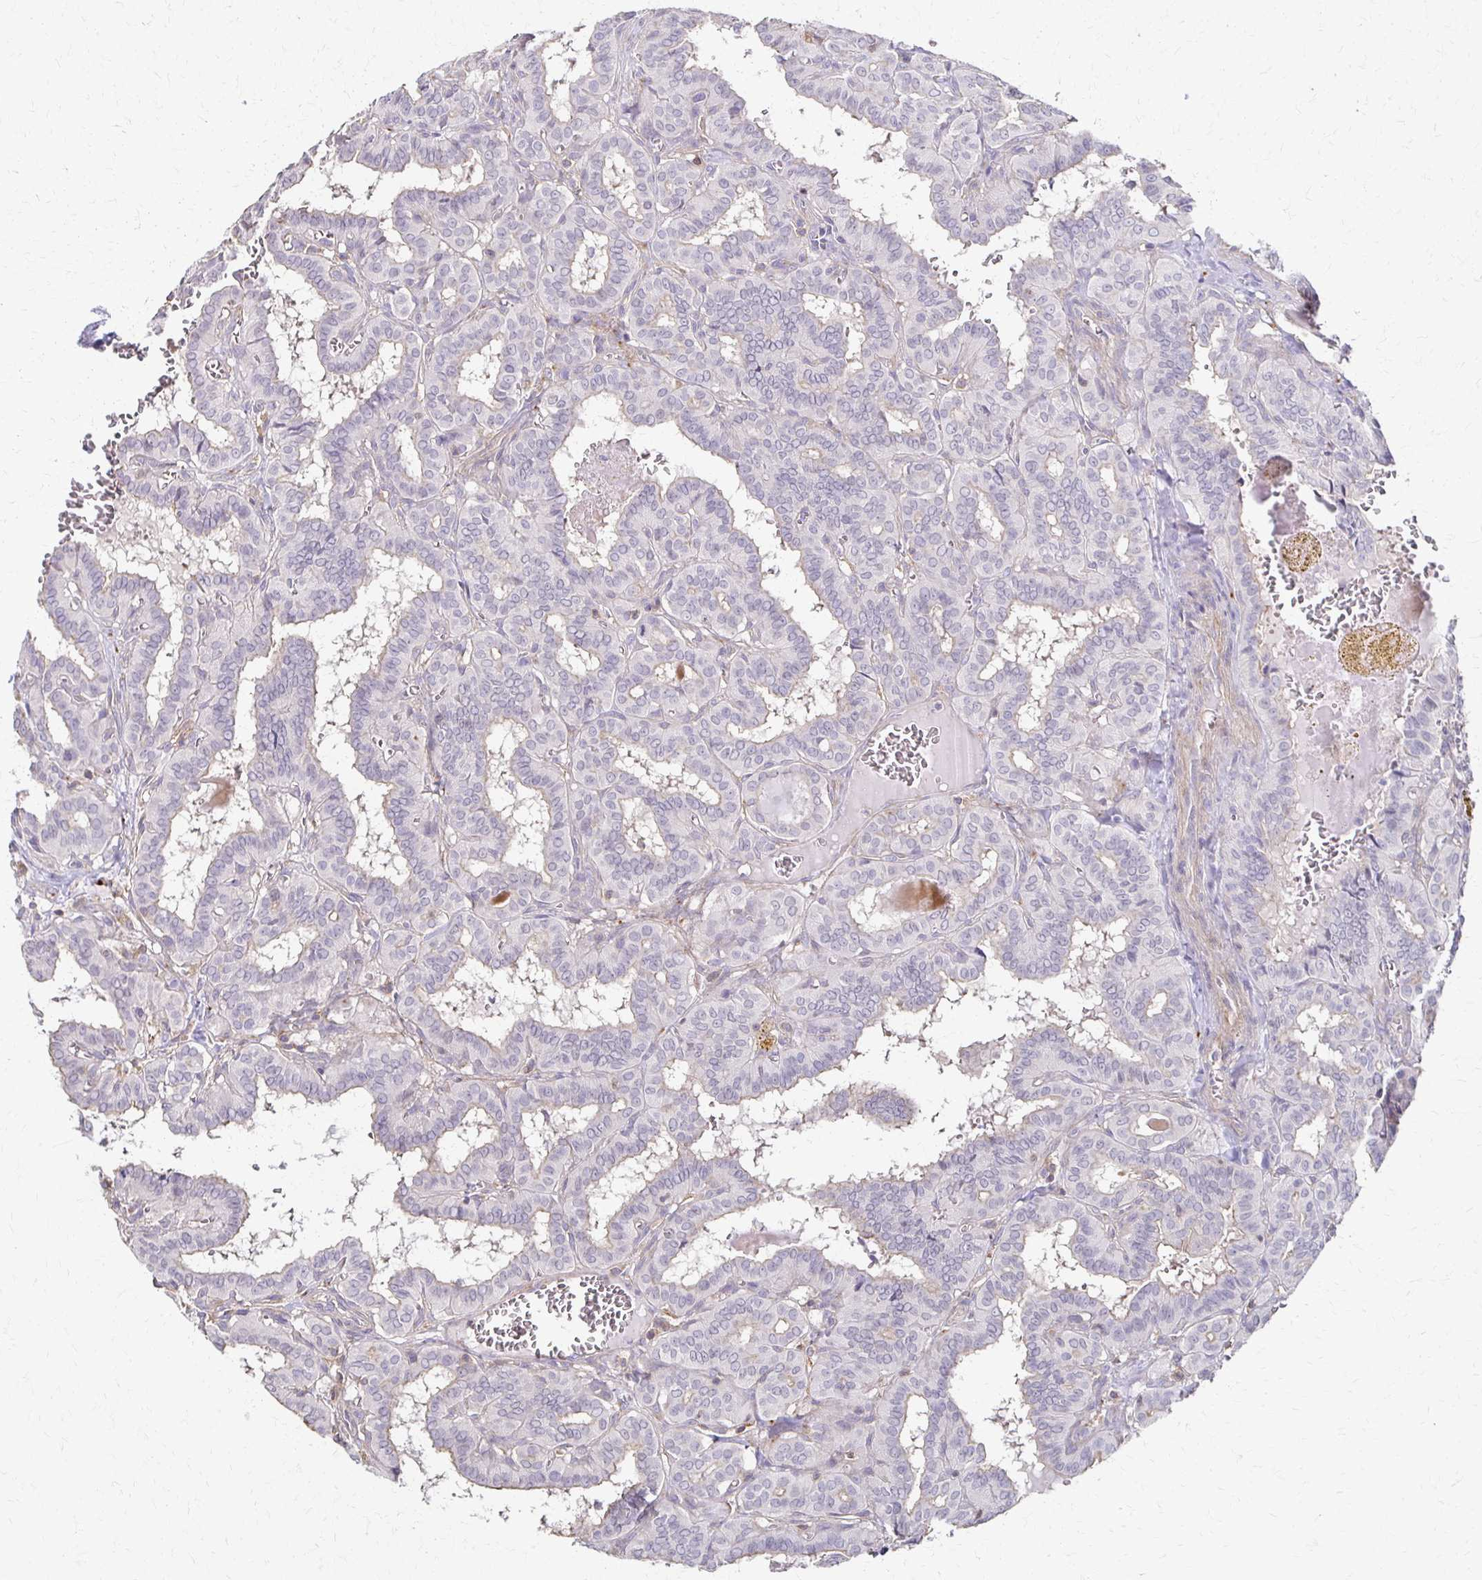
{"staining": {"intensity": "negative", "quantity": "none", "location": "none"}, "tissue": "thyroid cancer", "cell_type": "Tumor cells", "image_type": "cancer", "snomed": [{"axis": "morphology", "description": "Papillary adenocarcinoma, NOS"}, {"axis": "topography", "description": "Thyroid gland"}], "caption": "There is no significant expression in tumor cells of thyroid papillary adenocarcinoma.", "gene": "C1QTNF7", "patient": {"sex": "female", "age": 21}}